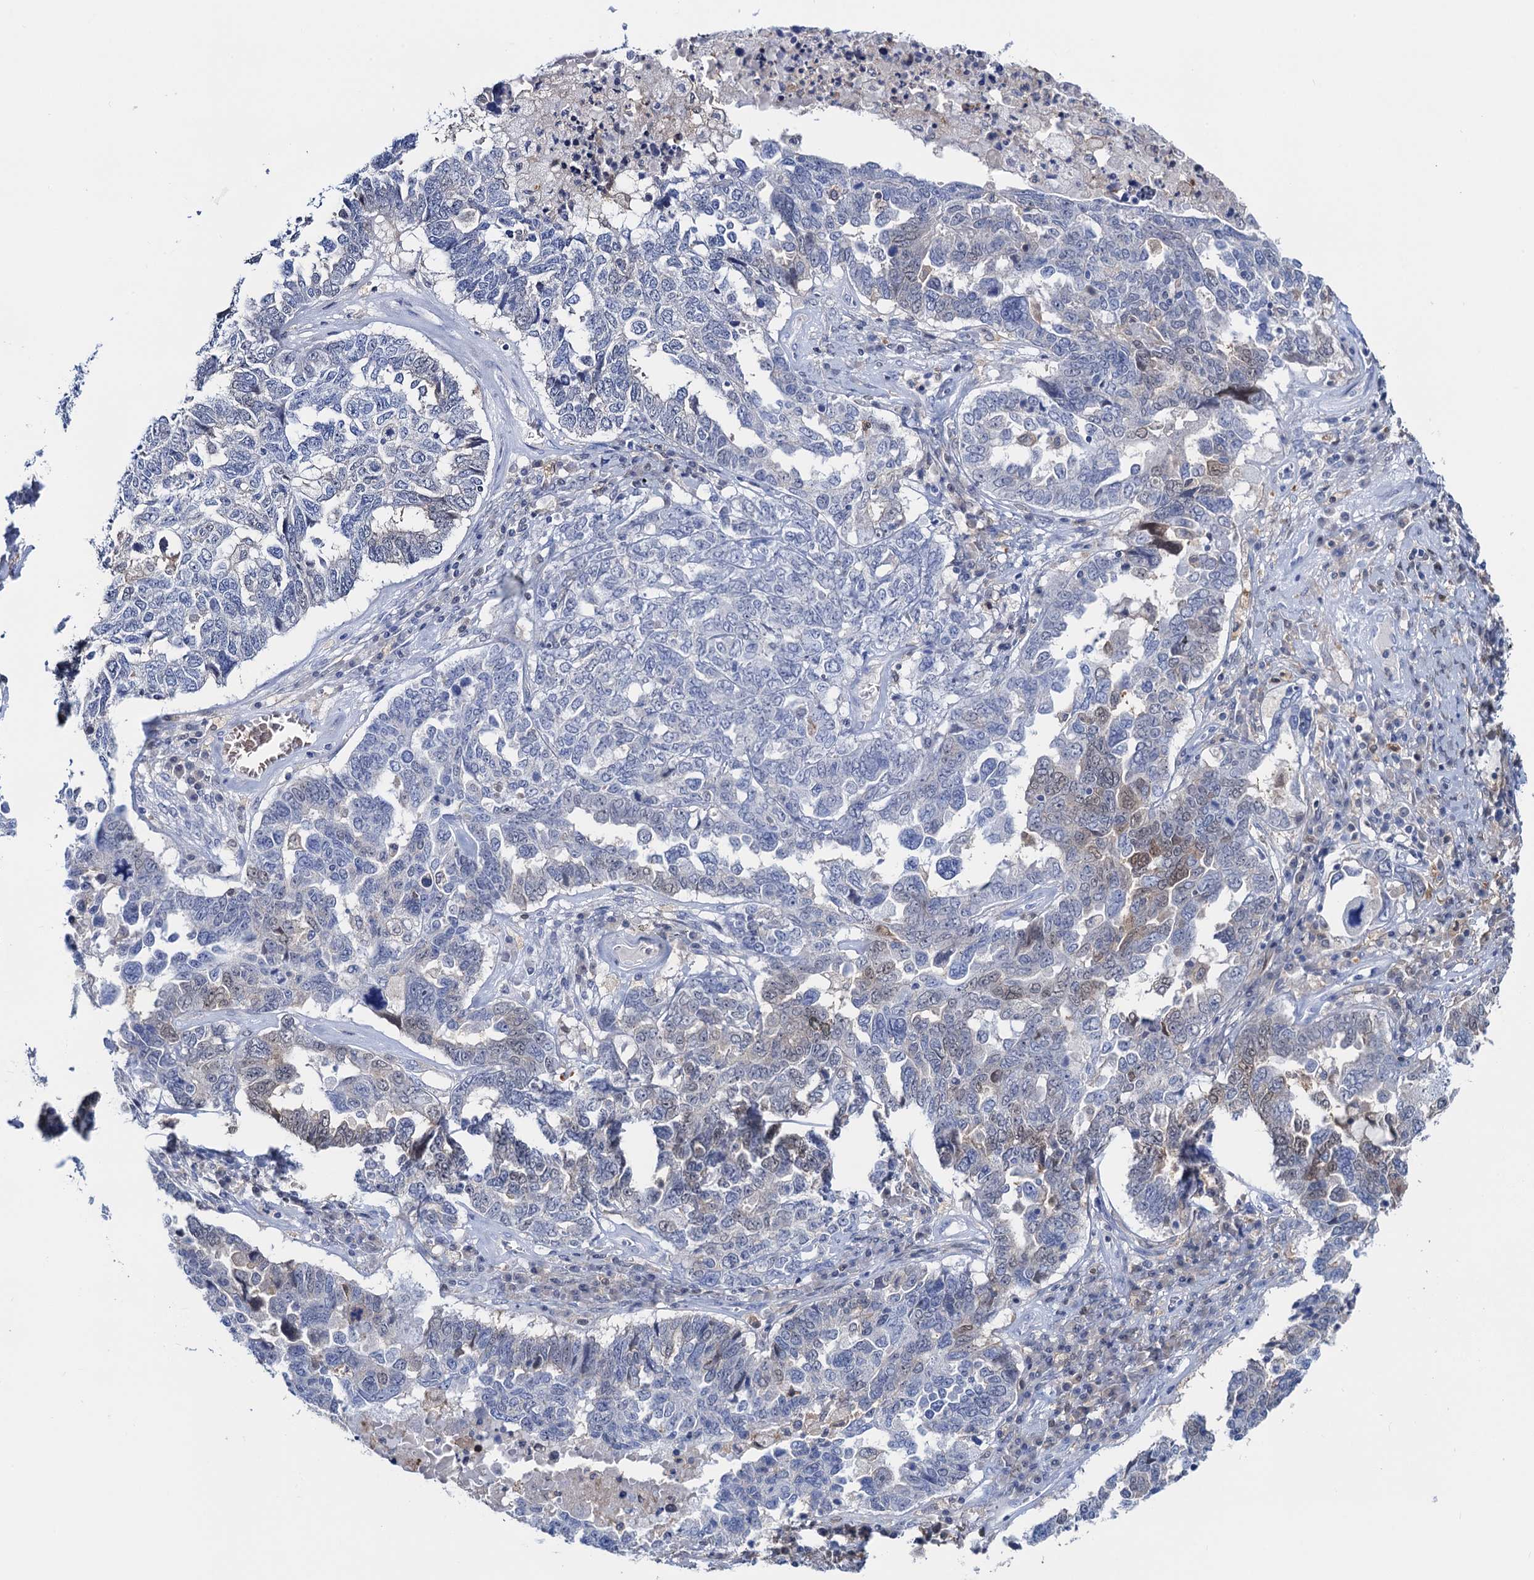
{"staining": {"intensity": "weak", "quantity": "<25%", "location": "nuclear"}, "tissue": "ovarian cancer", "cell_type": "Tumor cells", "image_type": "cancer", "snomed": [{"axis": "morphology", "description": "Carcinoma, endometroid"}, {"axis": "topography", "description": "Ovary"}], "caption": "Endometroid carcinoma (ovarian) stained for a protein using immunohistochemistry (IHC) demonstrates no expression tumor cells.", "gene": "FAH", "patient": {"sex": "female", "age": 62}}